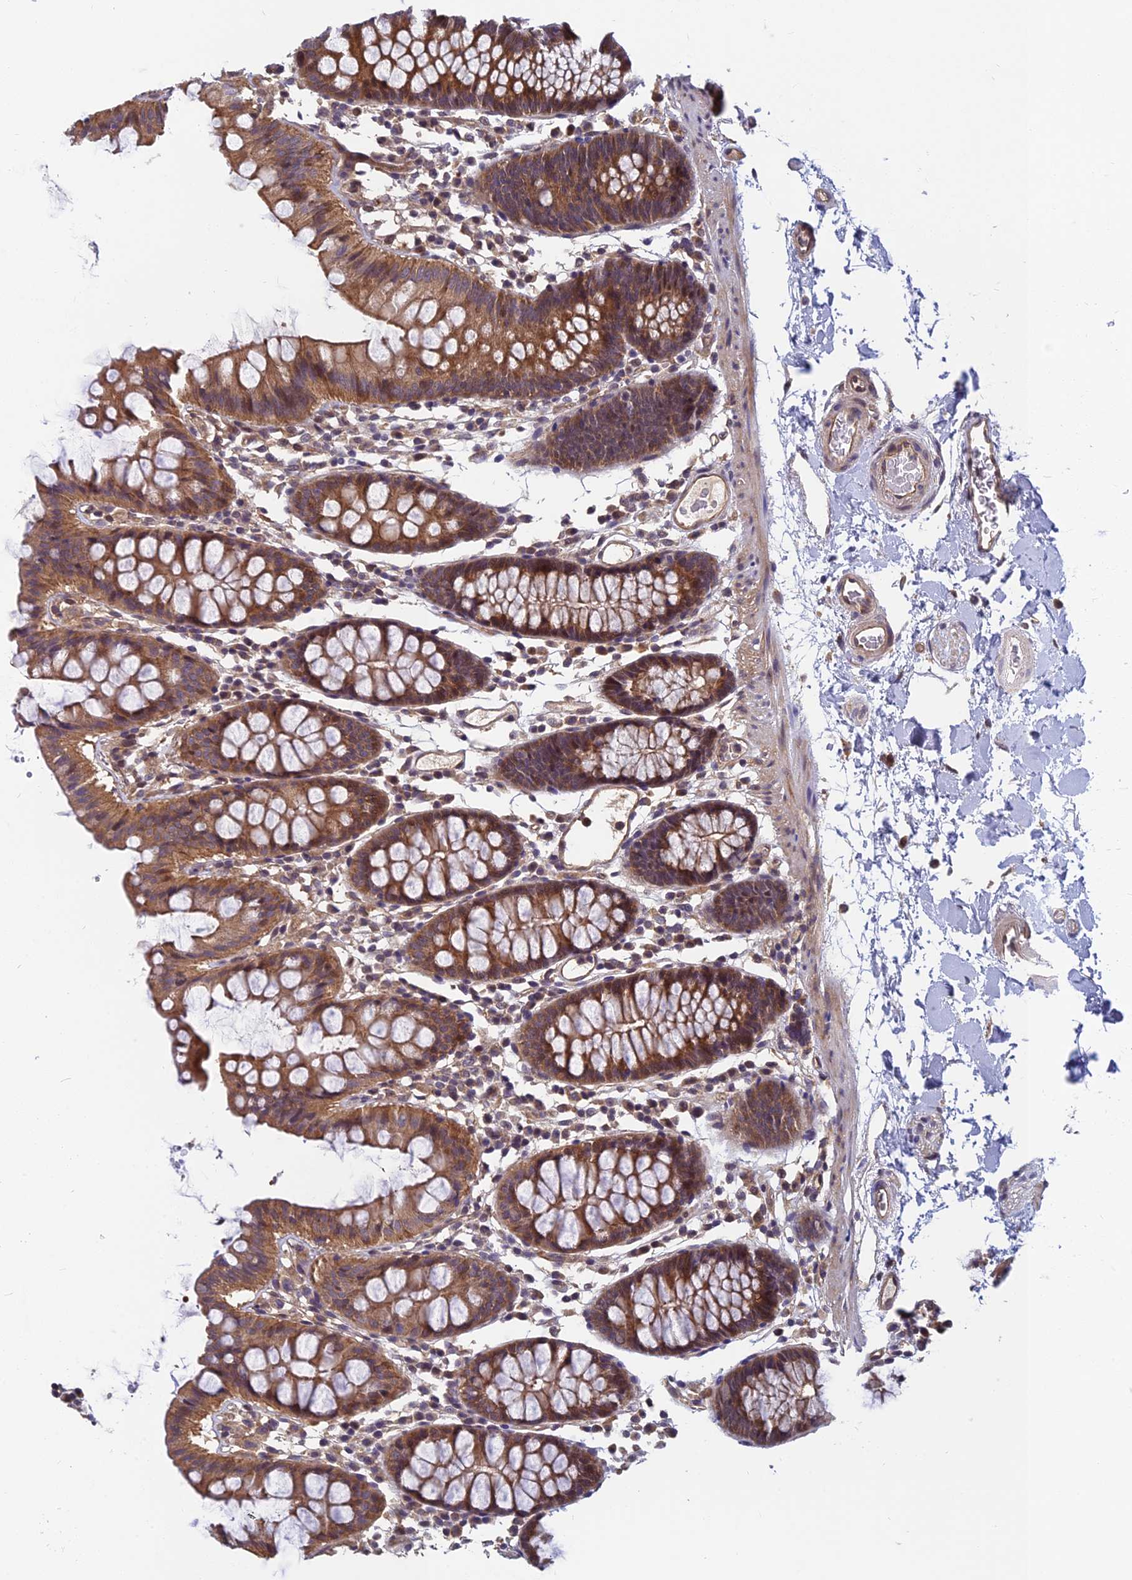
{"staining": {"intensity": "weak", "quantity": ">75%", "location": "cytoplasmic/membranous"}, "tissue": "colon", "cell_type": "Endothelial cells", "image_type": "normal", "snomed": [{"axis": "morphology", "description": "Normal tissue, NOS"}, {"axis": "topography", "description": "Colon"}], "caption": "Weak cytoplasmic/membranous expression is identified in about >75% of endothelial cells in normal colon. The staining was performed using DAB, with brown indicating positive protein expression. Nuclei are stained blue with hematoxylin.", "gene": "PIKFYVE", "patient": {"sex": "male", "age": 75}}